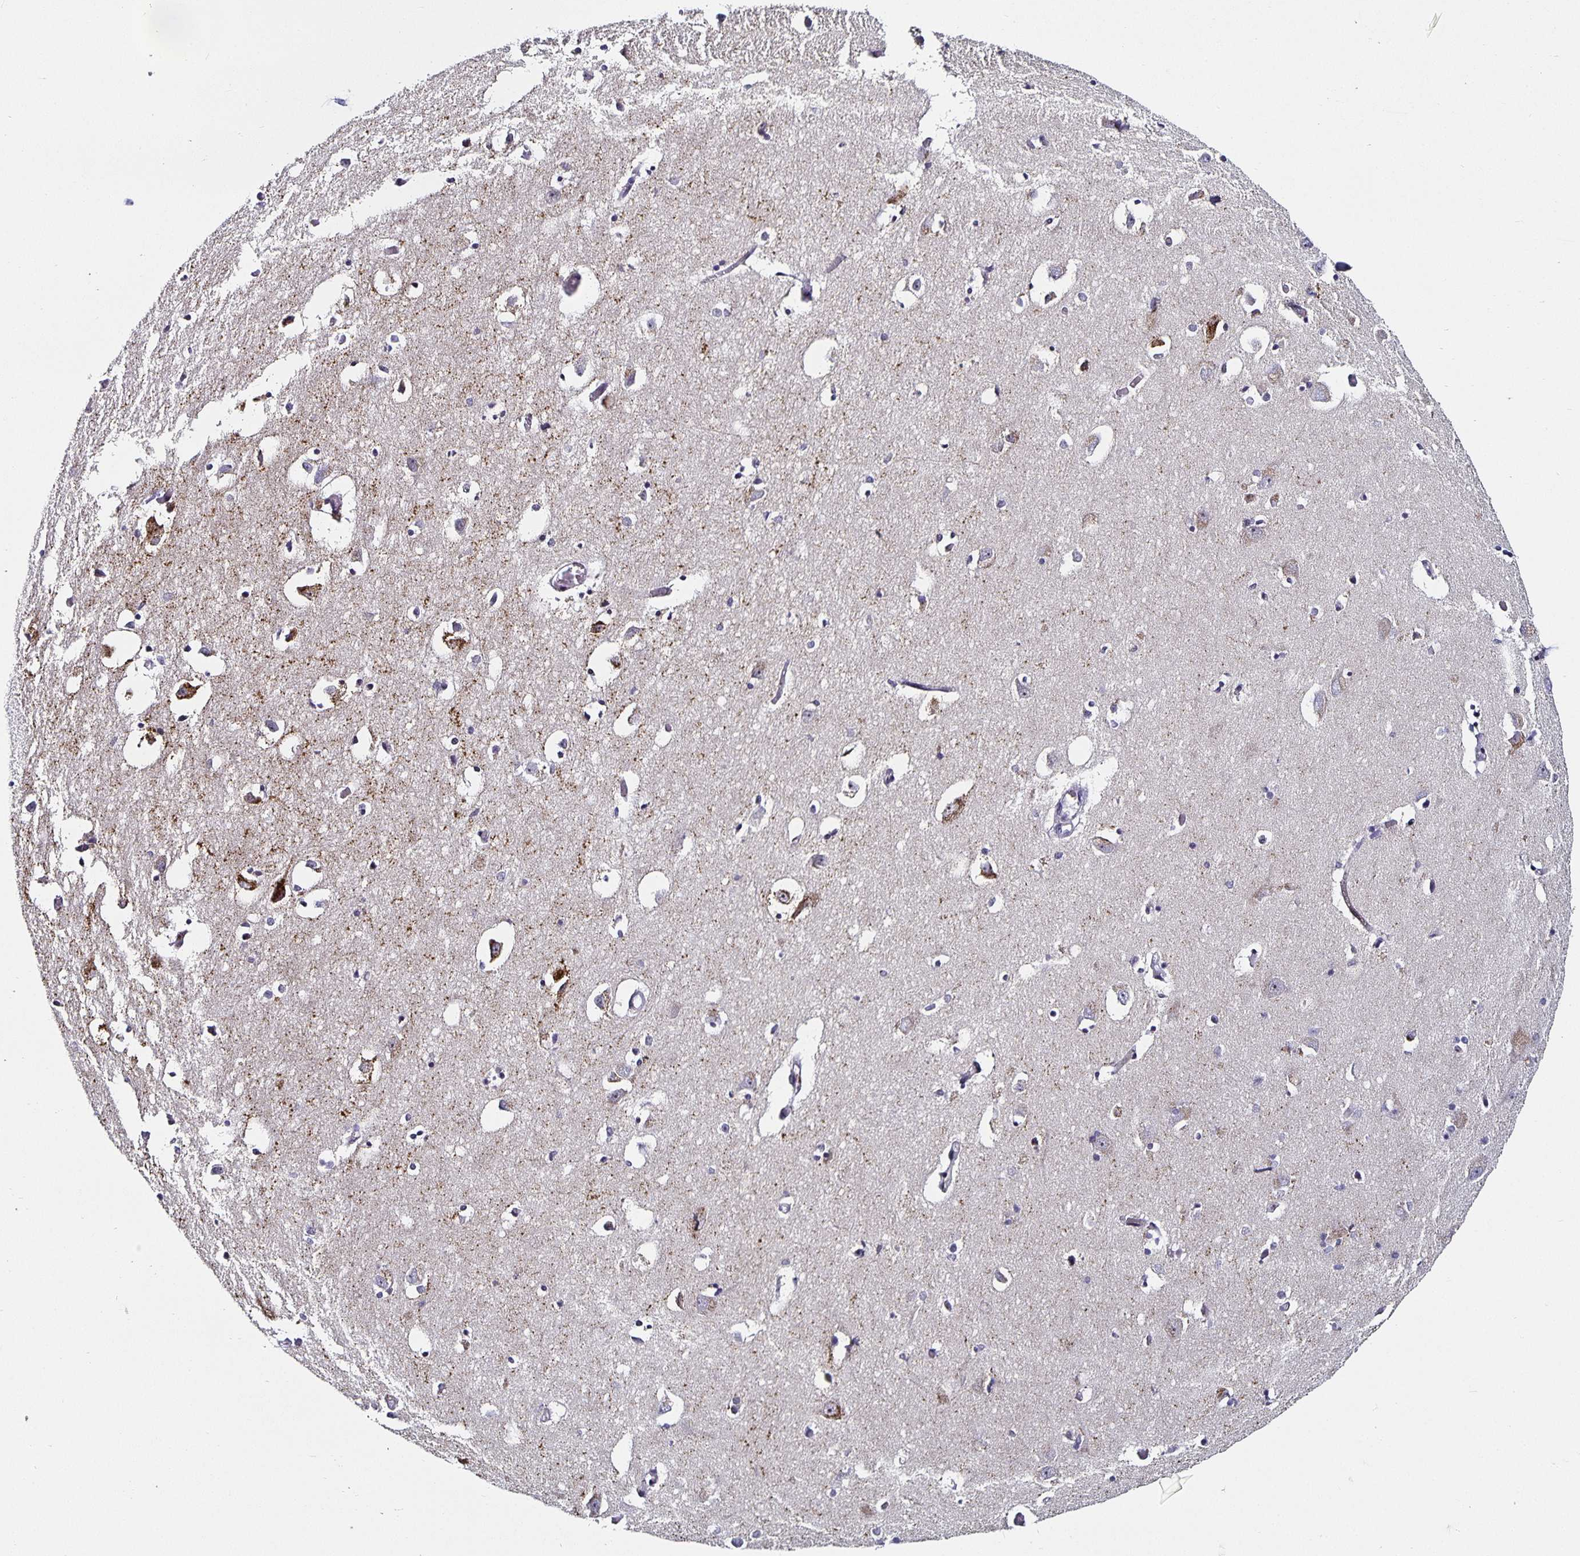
{"staining": {"intensity": "negative", "quantity": "none", "location": "none"}, "tissue": "caudate", "cell_type": "Glial cells", "image_type": "normal", "snomed": [{"axis": "morphology", "description": "Normal tissue, NOS"}, {"axis": "topography", "description": "Lateral ventricle wall"}, {"axis": "topography", "description": "Hippocampus"}], "caption": "The image reveals no staining of glial cells in benign caudate.", "gene": "CHGA", "patient": {"sex": "female", "age": 63}}